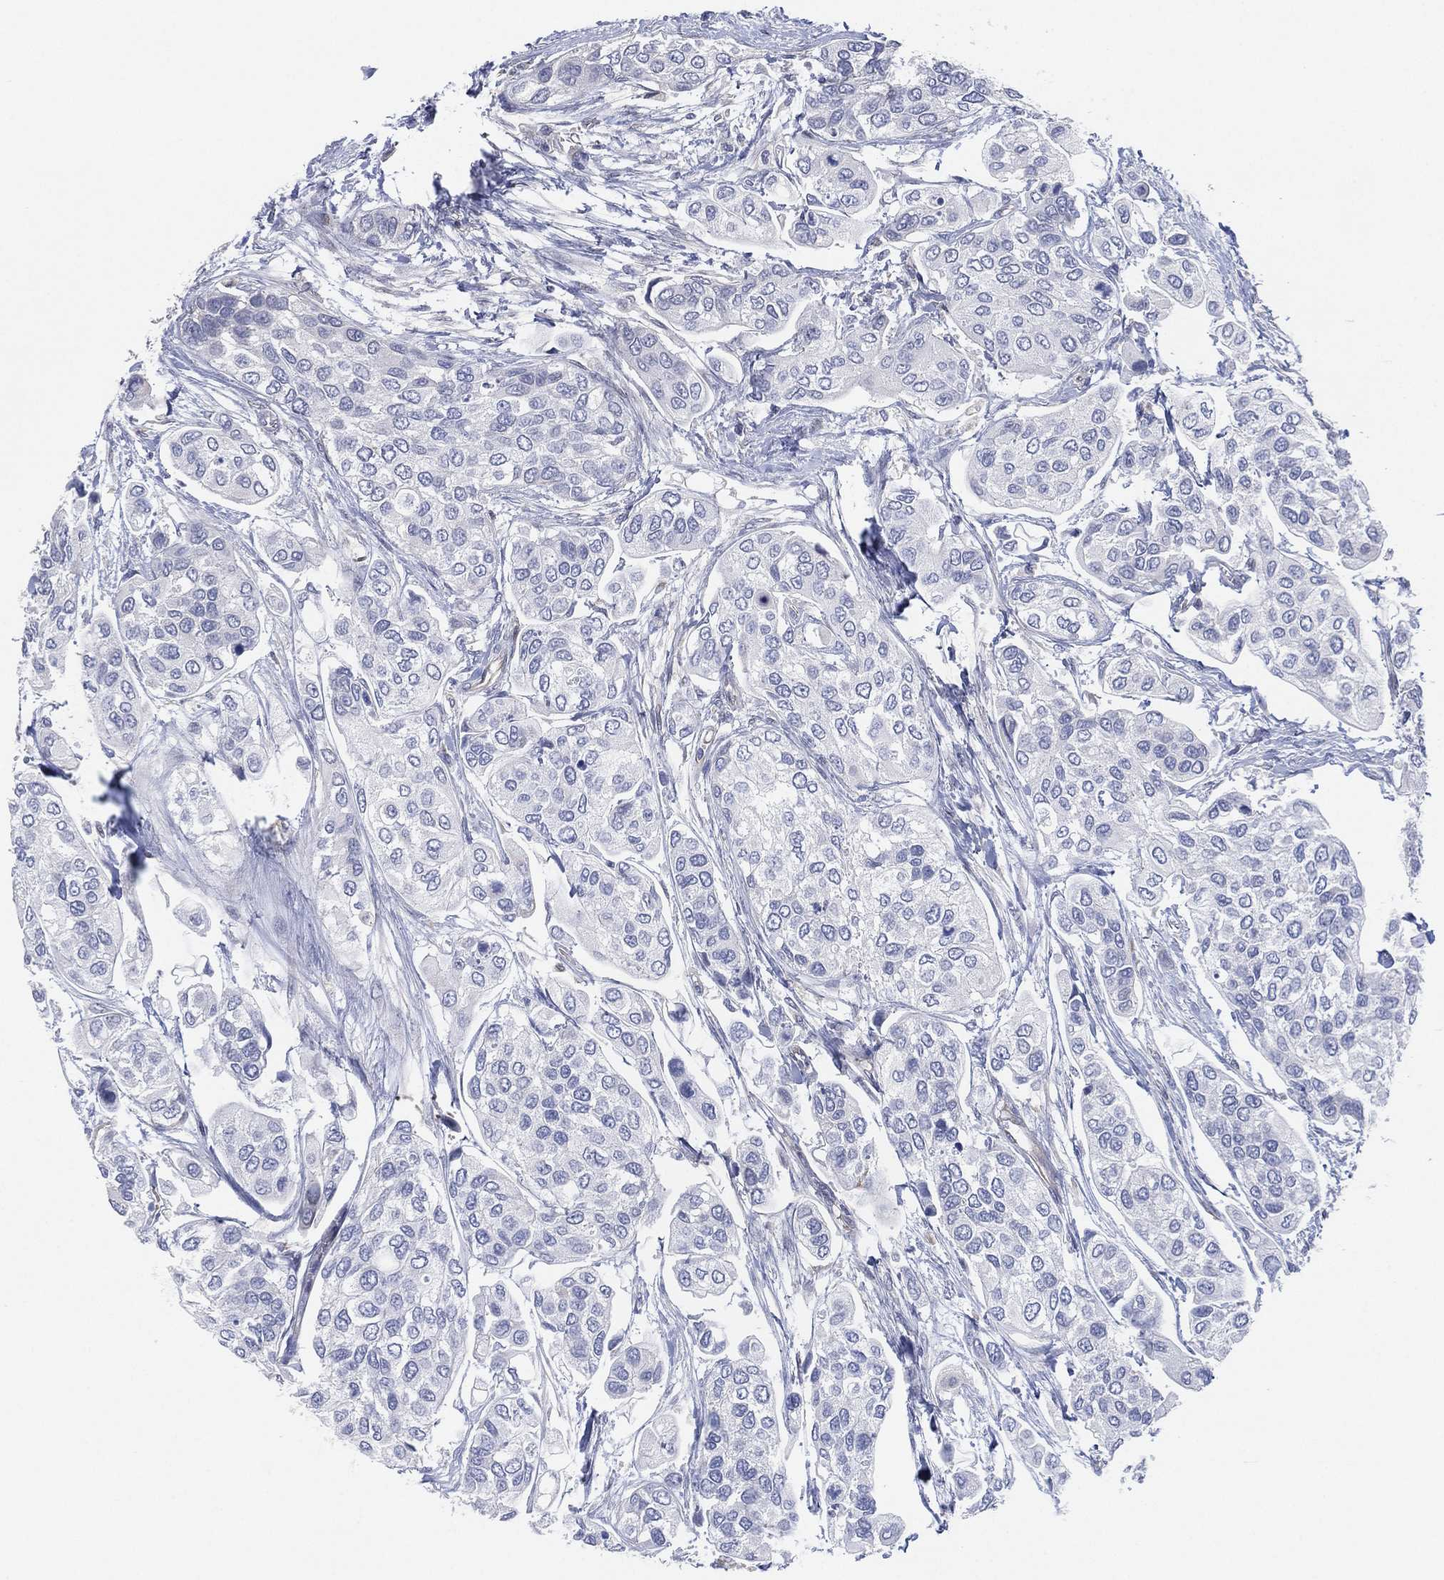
{"staining": {"intensity": "negative", "quantity": "none", "location": "none"}, "tissue": "urothelial cancer", "cell_type": "Tumor cells", "image_type": "cancer", "snomed": [{"axis": "morphology", "description": "Urothelial carcinoma, High grade"}, {"axis": "topography", "description": "Urinary bladder"}], "caption": "Immunohistochemical staining of human urothelial carcinoma (high-grade) demonstrates no significant expression in tumor cells.", "gene": "CFTR", "patient": {"sex": "male", "age": 77}}